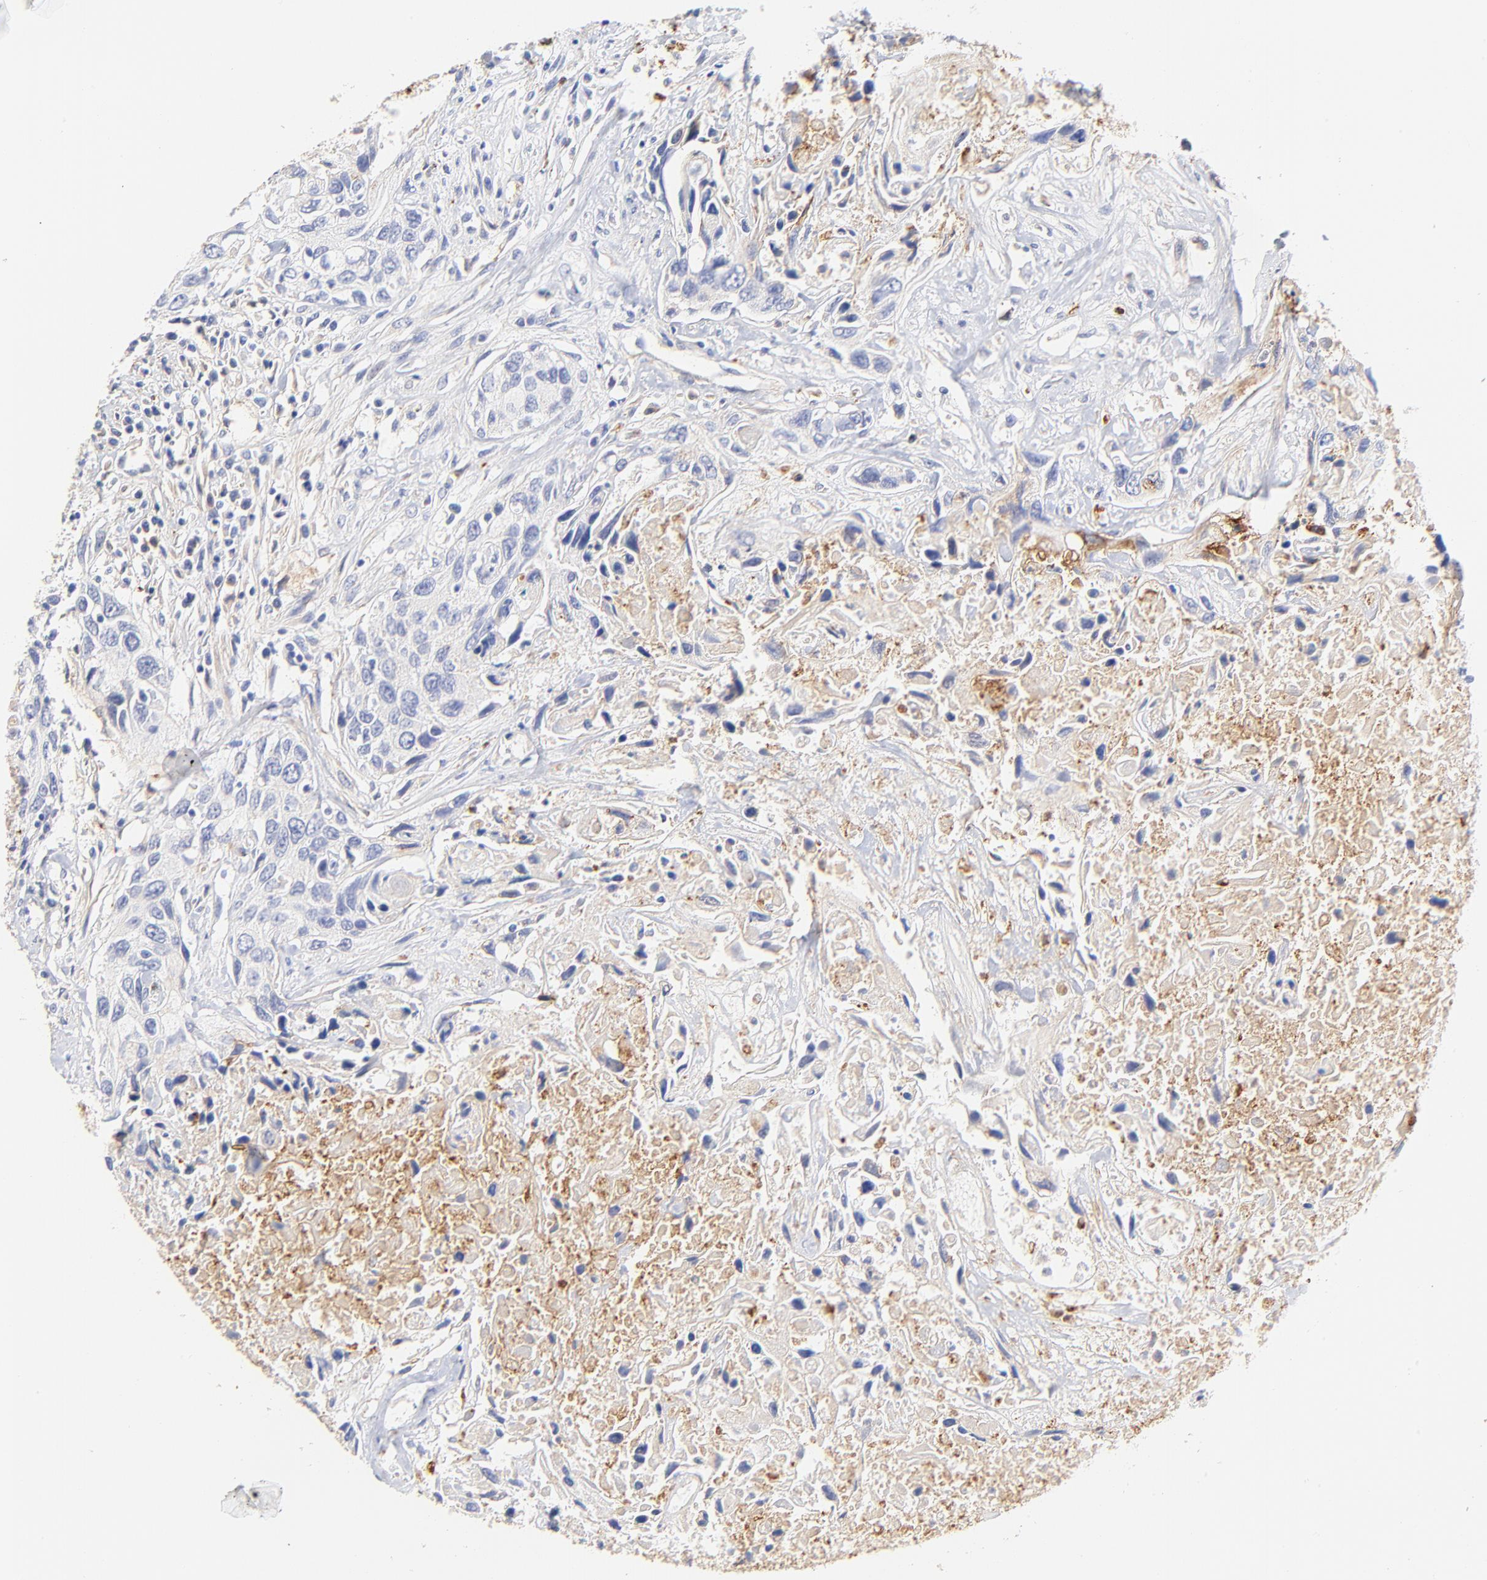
{"staining": {"intensity": "negative", "quantity": "none", "location": "none"}, "tissue": "urothelial cancer", "cell_type": "Tumor cells", "image_type": "cancer", "snomed": [{"axis": "morphology", "description": "Urothelial carcinoma, High grade"}, {"axis": "topography", "description": "Urinary bladder"}], "caption": "Urothelial cancer was stained to show a protein in brown. There is no significant expression in tumor cells.", "gene": "PTK7", "patient": {"sex": "male", "age": 71}}